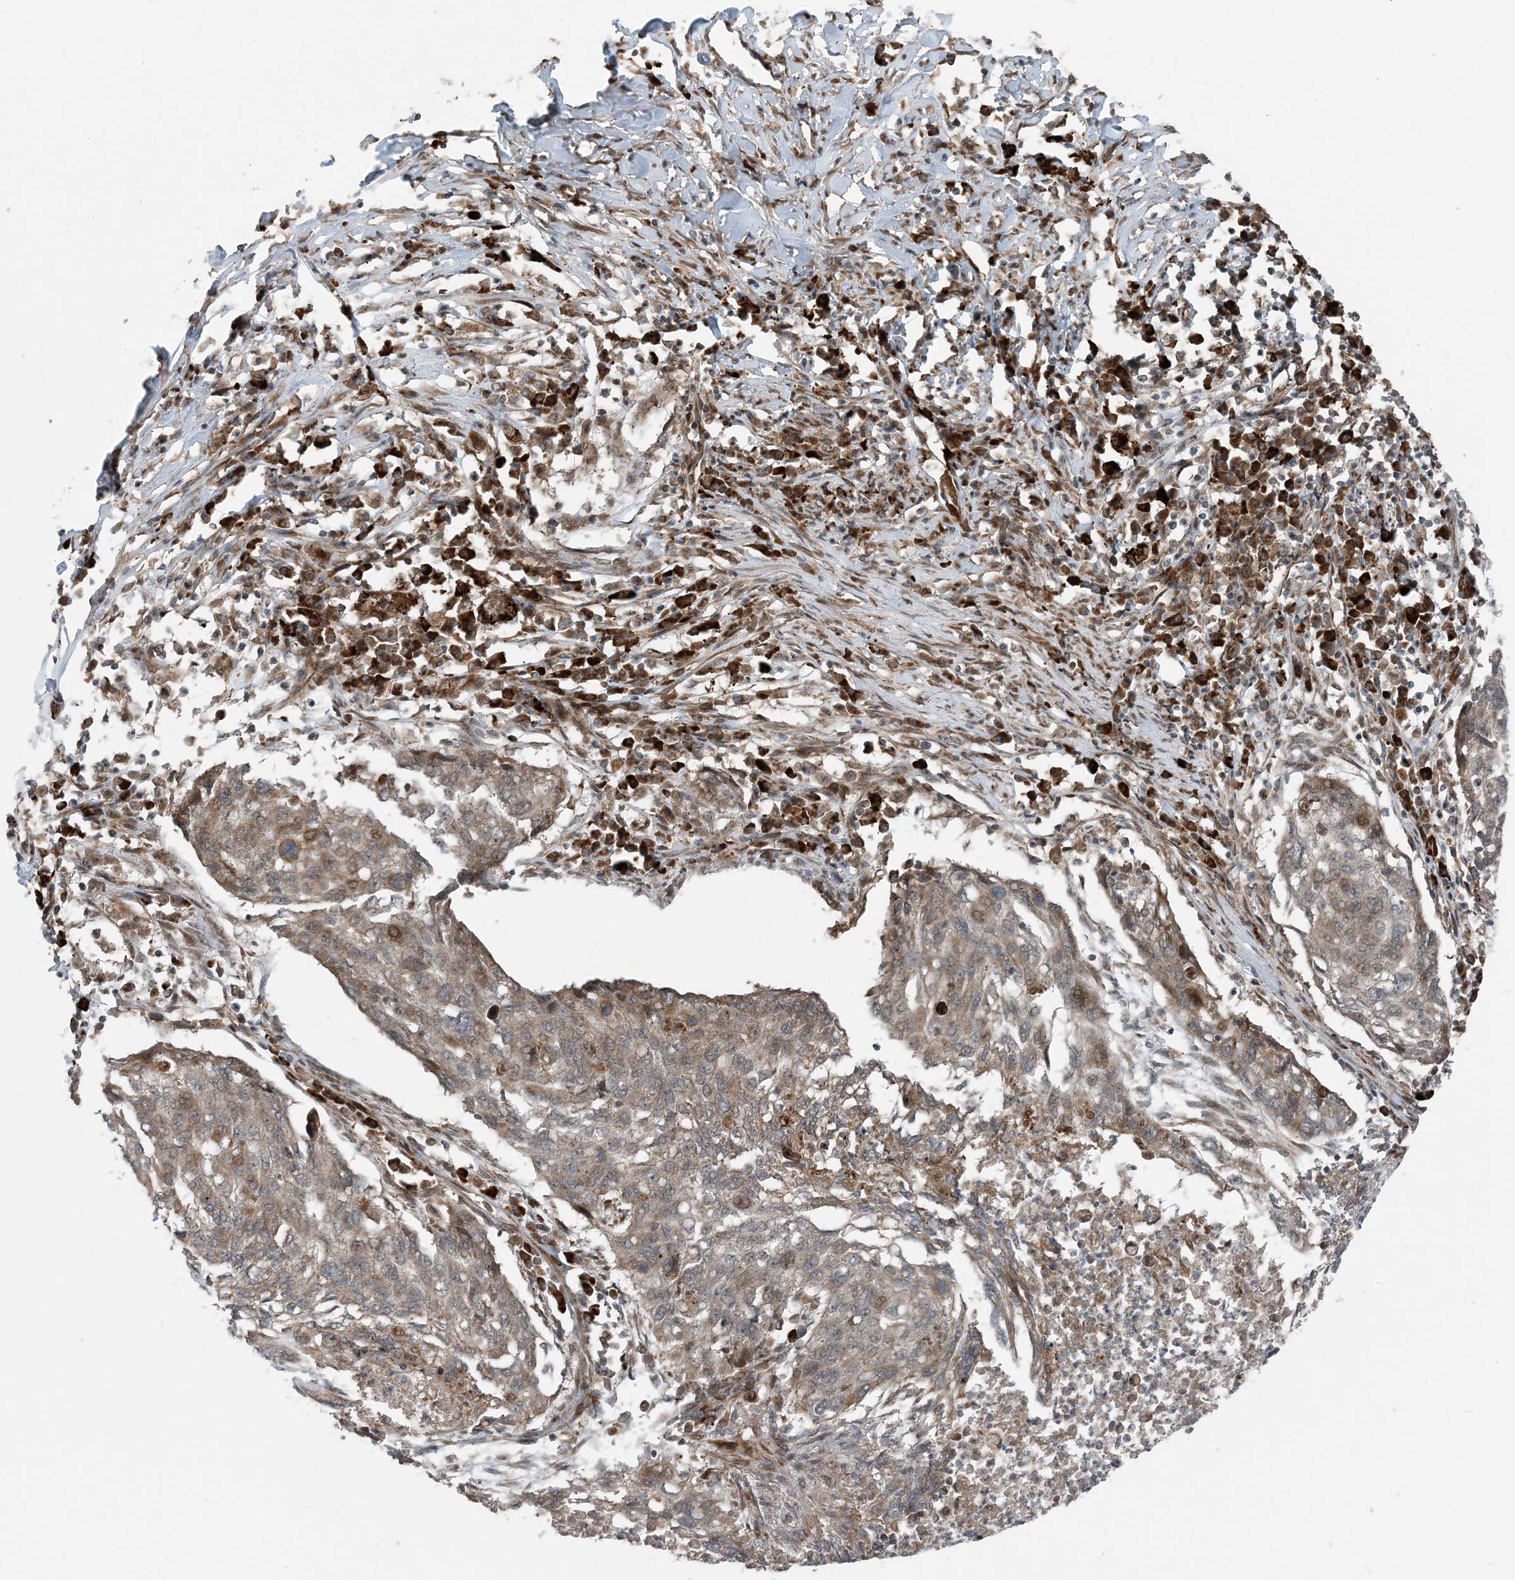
{"staining": {"intensity": "weak", "quantity": "25%-75%", "location": "cytoplasmic/membranous"}, "tissue": "lung cancer", "cell_type": "Tumor cells", "image_type": "cancer", "snomed": [{"axis": "morphology", "description": "Squamous cell carcinoma, NOS"}, {"axis": "topography", "description": "Lung"}], "caption": "Lung cancer (squamous cell carcinoma) stained for a protein displays weak cytoplasmic/membranous positivity in tumor cells.", "gene": "EDEM2", "patient": {"sex": "female", "age": 63}}